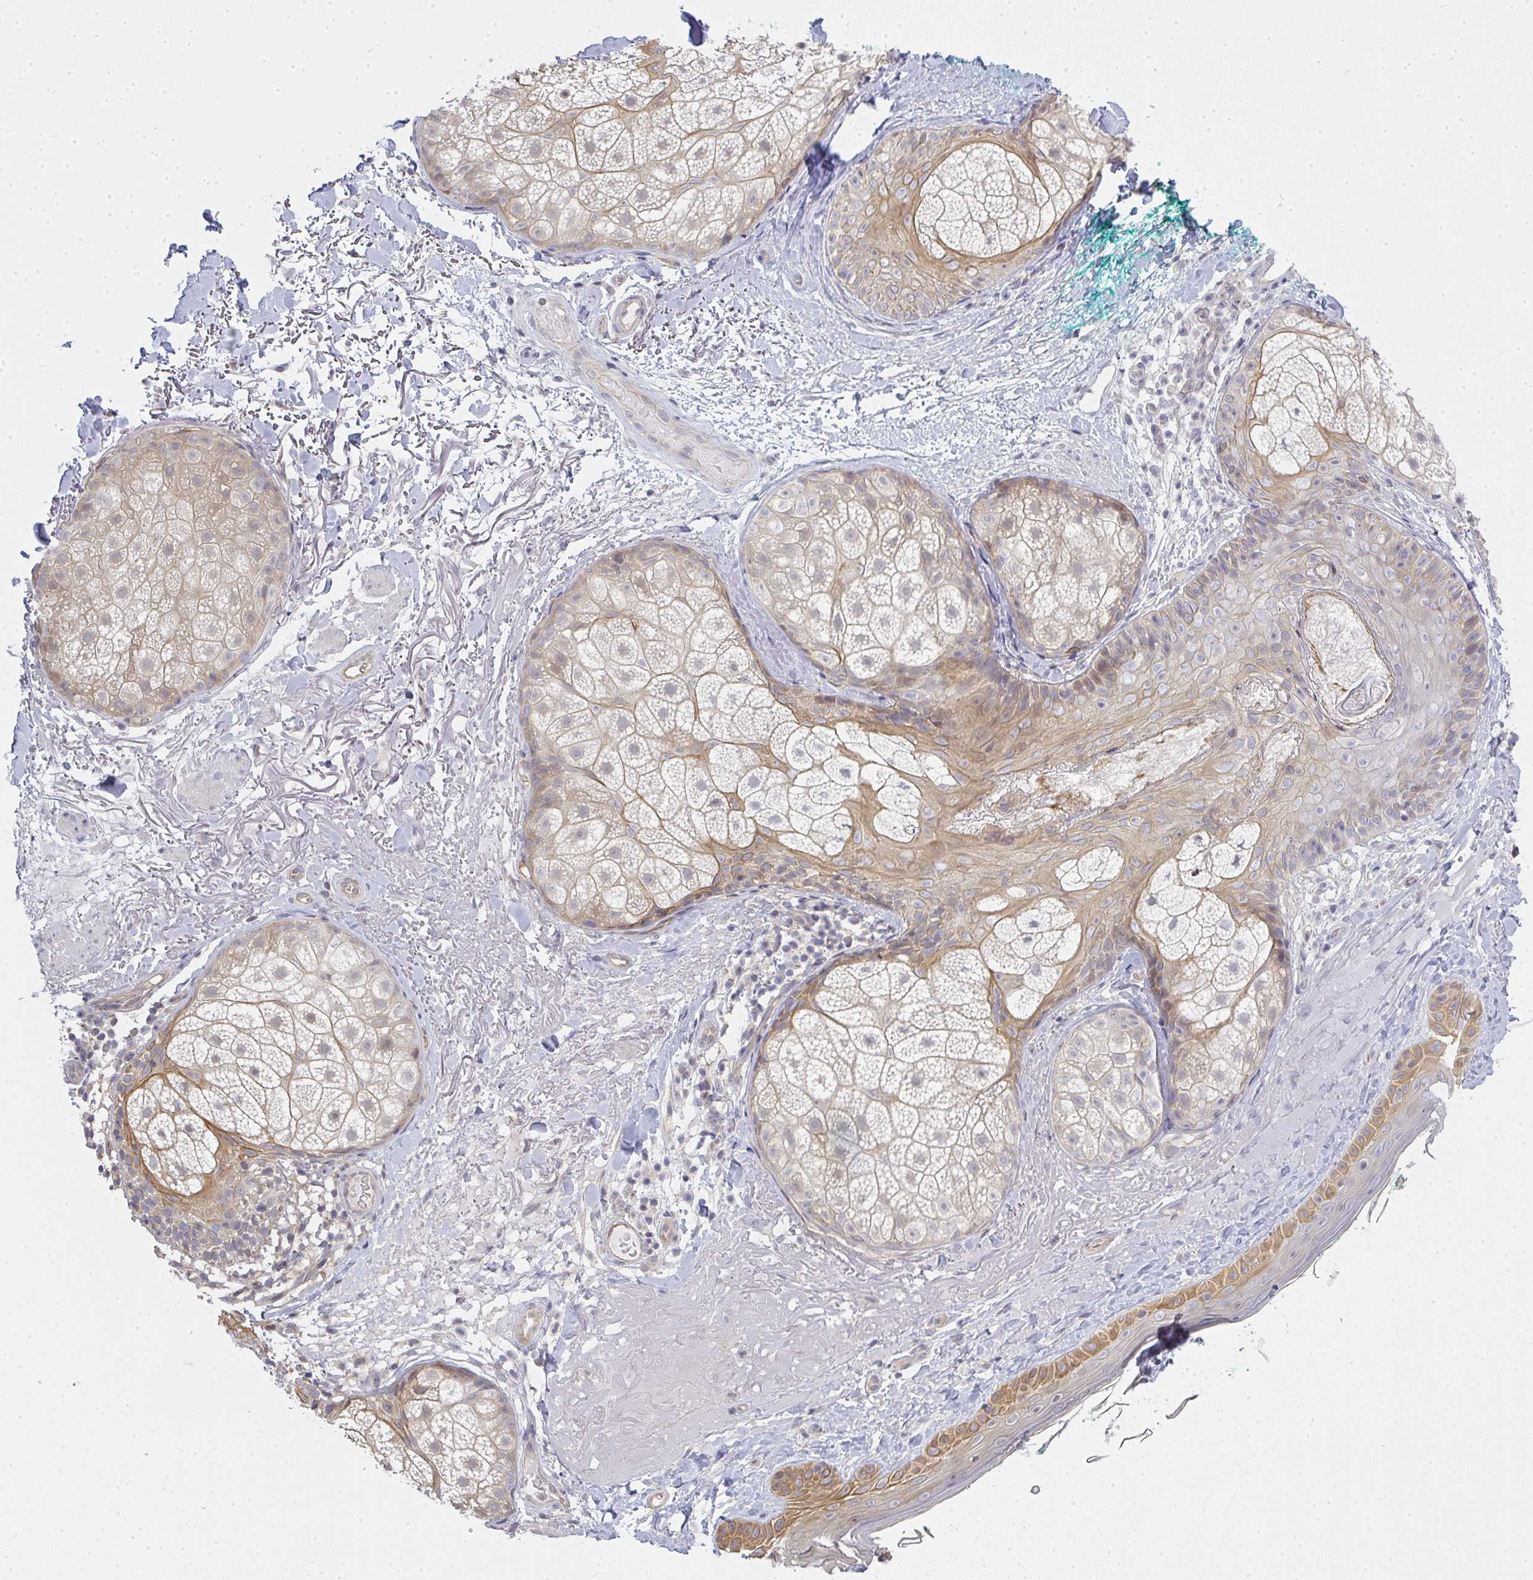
{"staining": {"intensity": "negative", "quantity": "none", "location": "none"}, "tissue": "skin", "cell_type": "Fibroblasts", "image_type": "normal", "snomed": [{"axis": "morphology", "description": "Normal tissue, NOS"}, {"axis": "topography", "description": "Skin"}], "caption": "The image reveals no staining of fibroblasts in unremarkable skin. (DAB immunohistochemistry (IHC) with hematoxylin counter stain).", "gene": "GSDMB", "patient": {"sex": "male", "age": 73}}